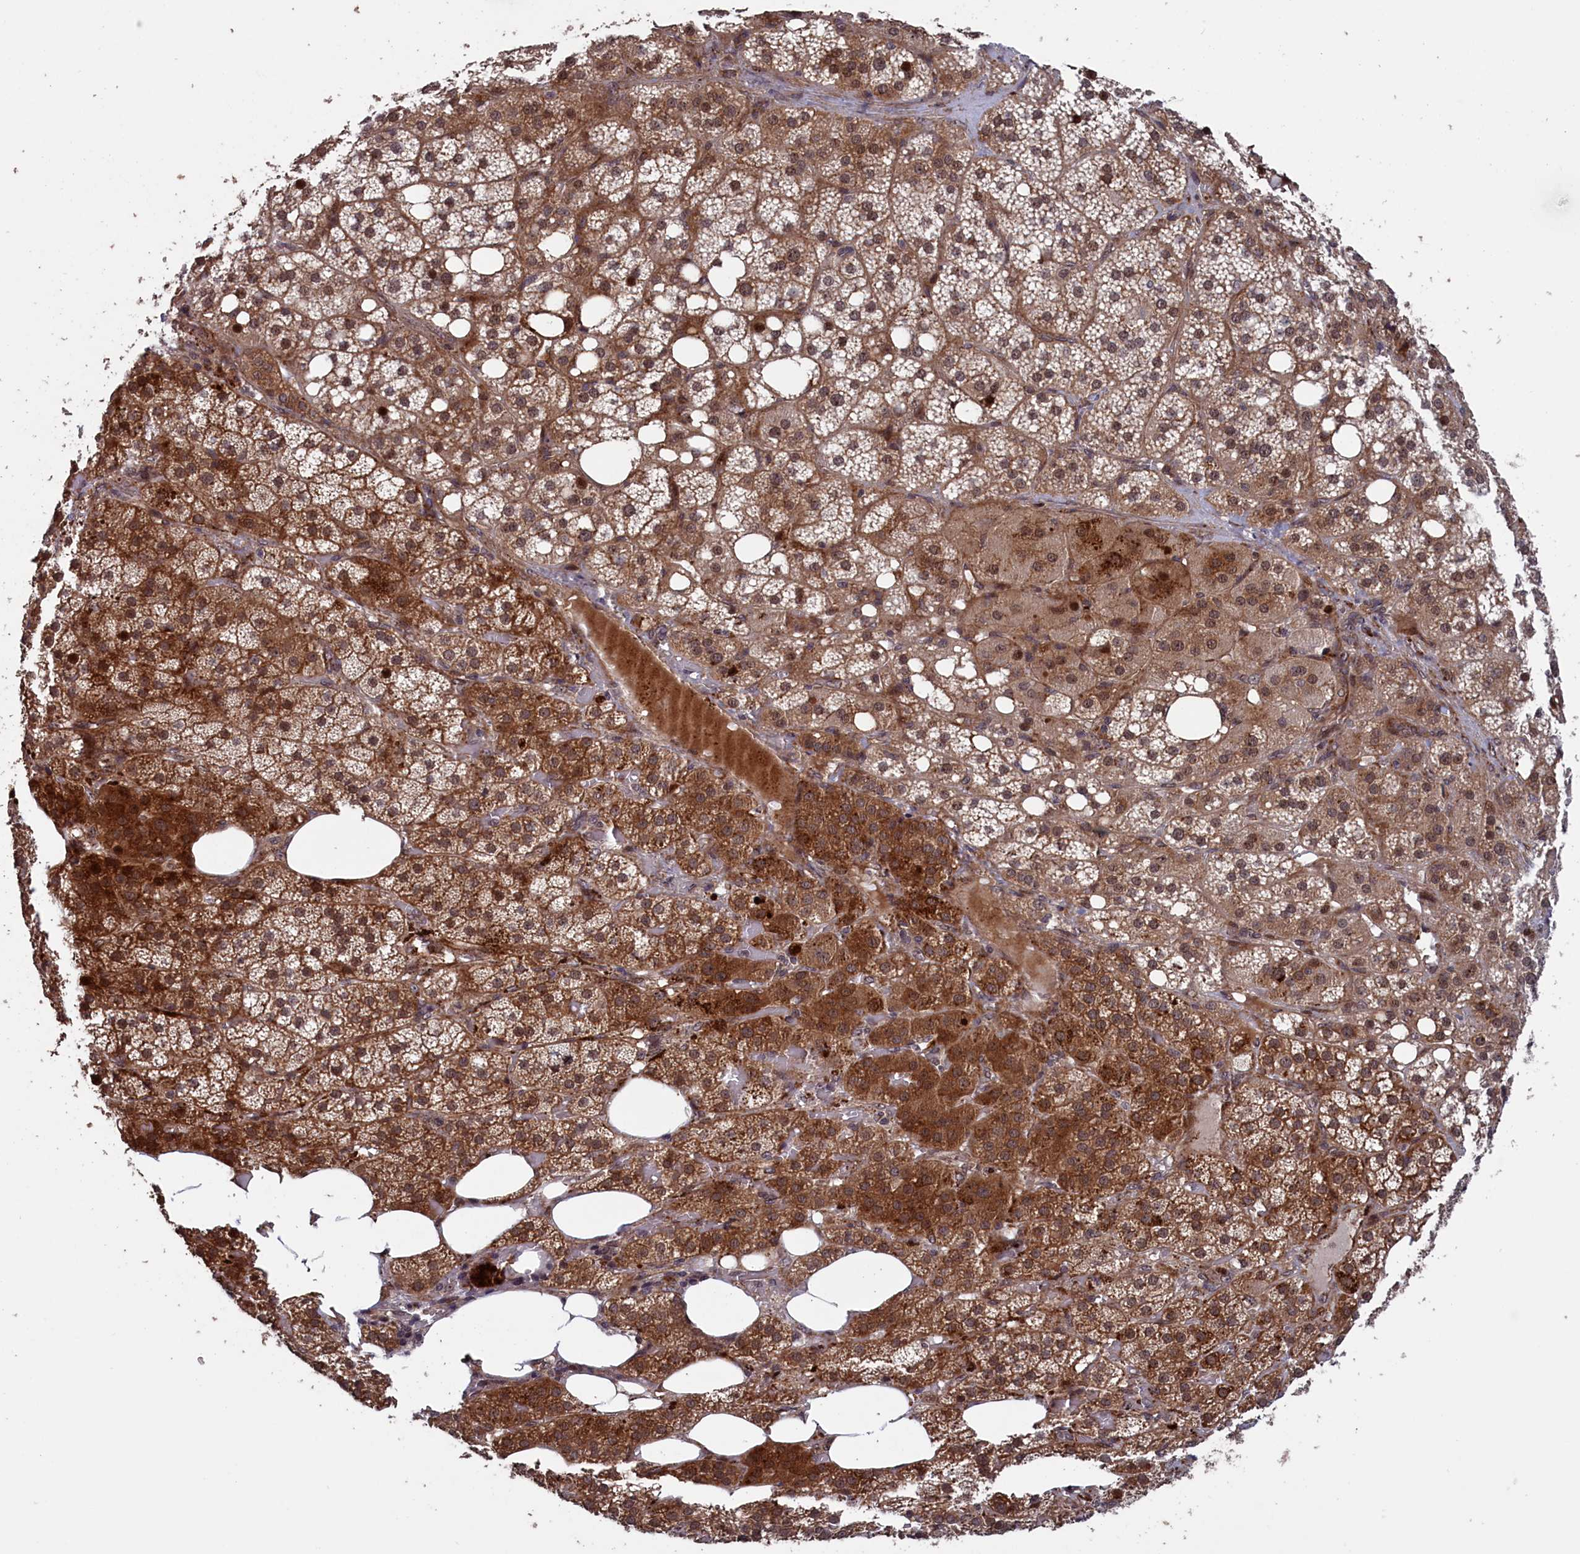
{"staining": {"intensity": "strong", "quantity": ">75%", "location": "cytoplasmic/membranous,nuclear"}, "tissue": "adrenal gland", "cell_type": "Glandular cells", "image_type": "normal", "snomed": [{"axis": "morphology", "description": "Normal tissue, NOS"}, {"axis": "topography", "description": "Adrenal gland"}], "caption": "Glandular cells exhibit strong cytoplasmic/membranous,nuclear positivity in about >75% of cells in benign adrenal gland.", "gene": "LSG1", "patient": {"sex": "female", "age": 59}}